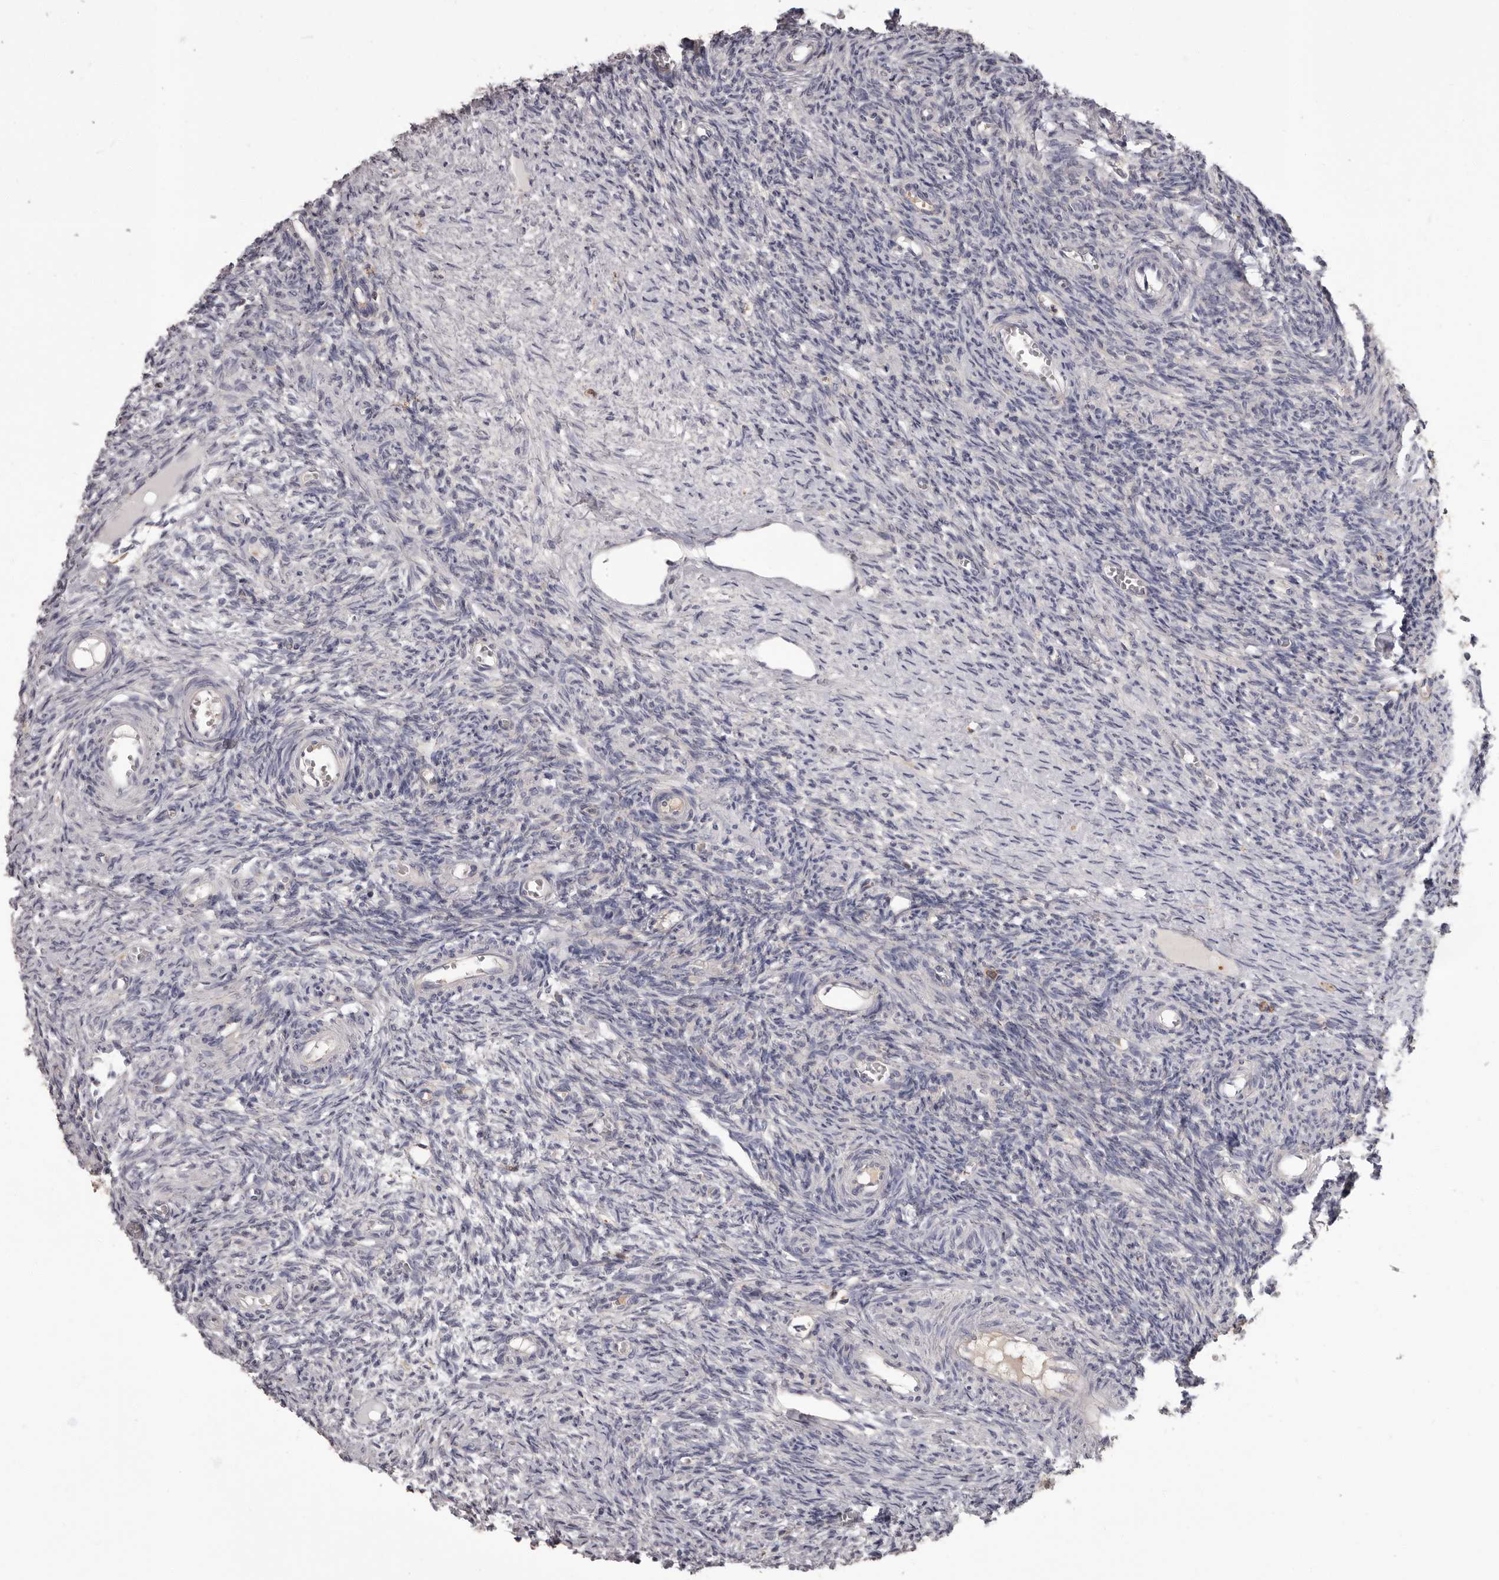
{"staining": {"intensity": "moderate", "quantity": ">75%", "location": "cytoplasmic/membranous"}, "tissue": "ovary", "cell_type": "Follicle cells", "image_type": "normal", "snomed": [{"axis": "morphology", "description": "Normal tissue, NOS"}, {"axis": "topography", "description": "Ovary"}], "caption": "Follicle cells reveal medium levels of moderate cytoplasmic/membranous staining in approximately >75% of cells in normal ovary. The staining was performed using DAB to visualize the protein expression in brown, while the nuclei were stained in blue with hematoxylin (Magnification: 20x).", "gene": "APEH", "patient": {"sex": "female", "age": 27}}